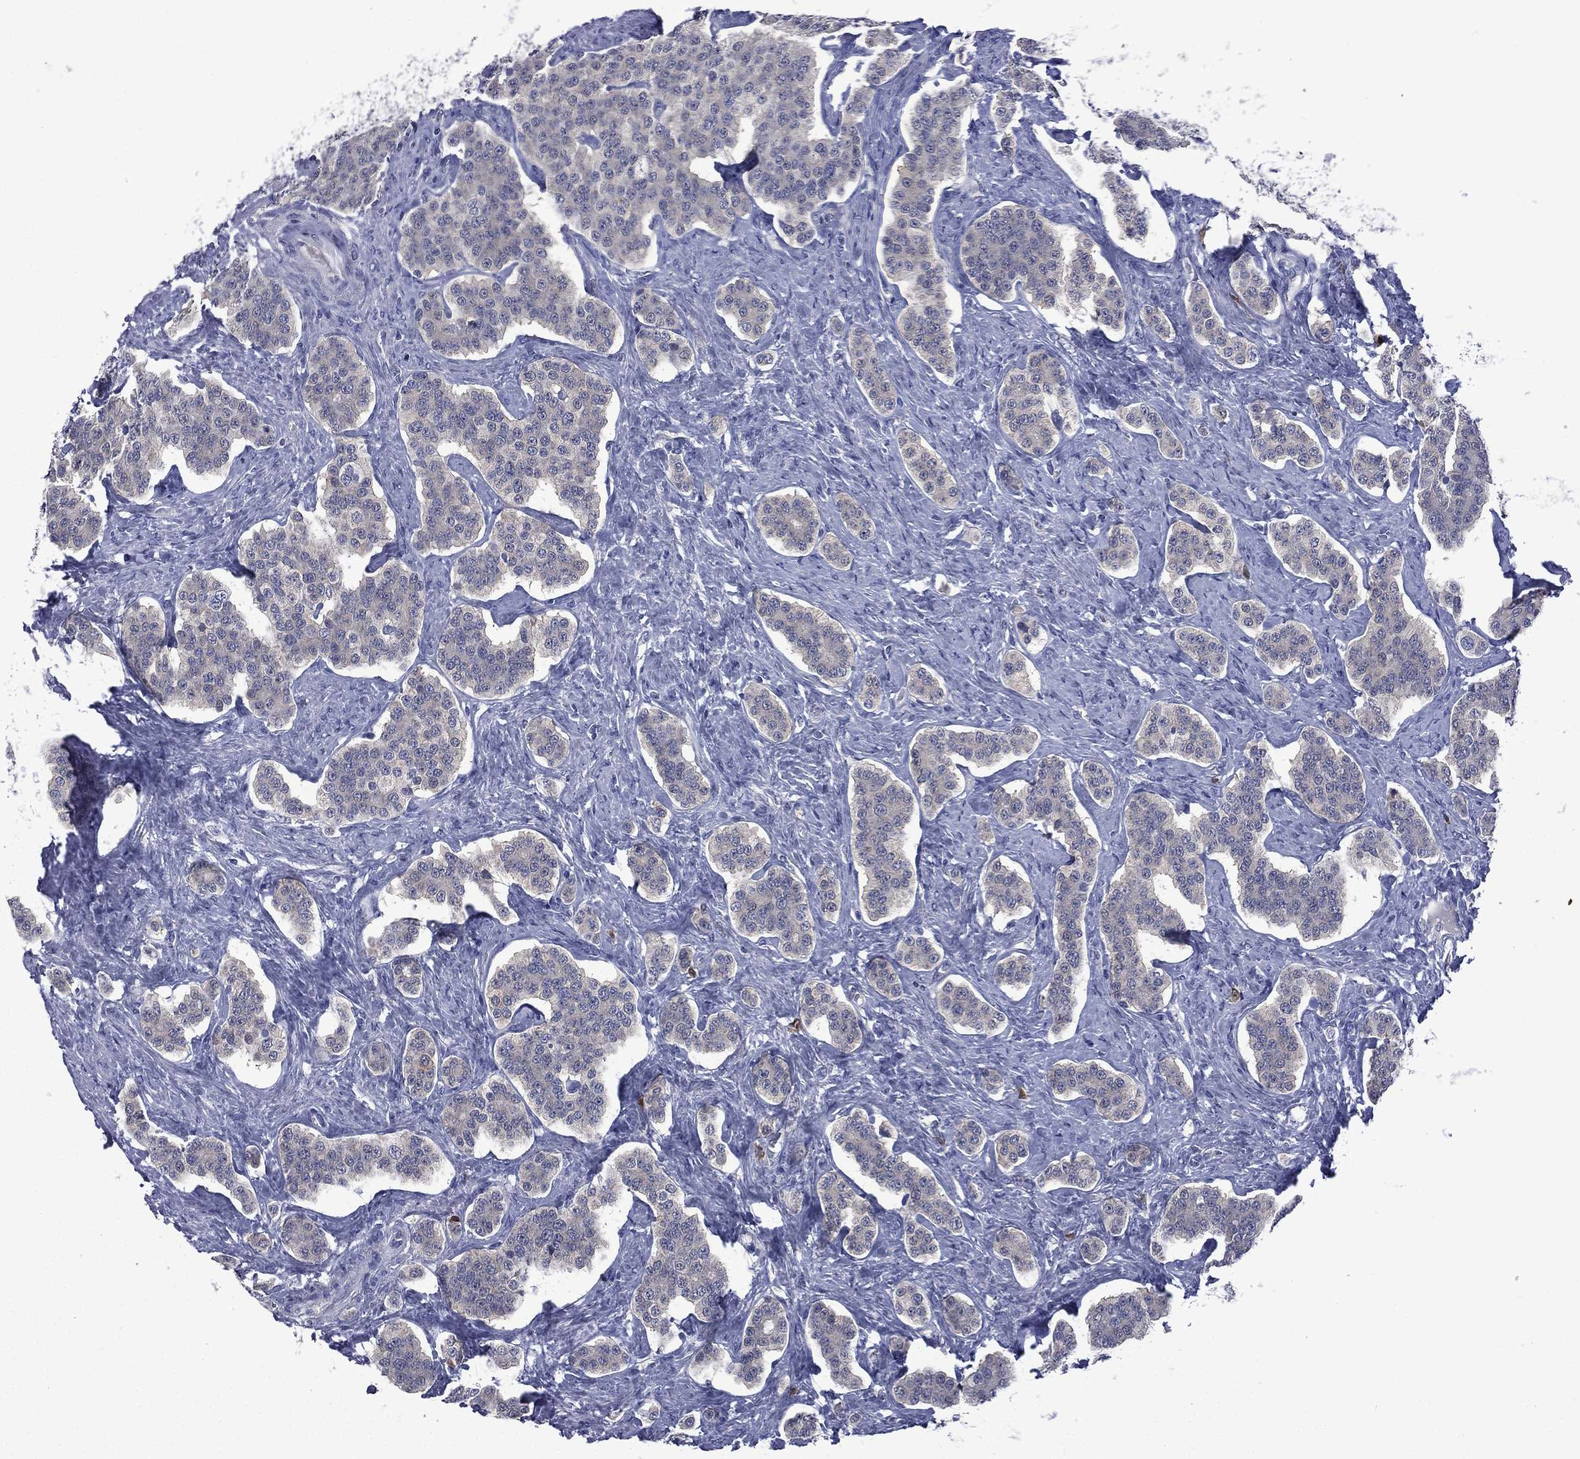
{"staining": {"intensity": "negative", "quantity": "none", "location": "none"}, "tissue": "carcinoid", "cell_type": "Tumor cells", "image_type": "cancer", "snomed": [{"axis": "morphology", "description": "Carcinoid, malignant, NOS"}, {"axis": "topography", "description": "Small intestine"}], "caption": "Immunohistochemical staining of carcinoid demonstrates no significant staining in tumor cells. The staining is performed using DAB brown chromogen with nuclei counter-stained in using hematoxylin.", "gene": "CA12", "patient": {"sex": "female", "age": 58}}